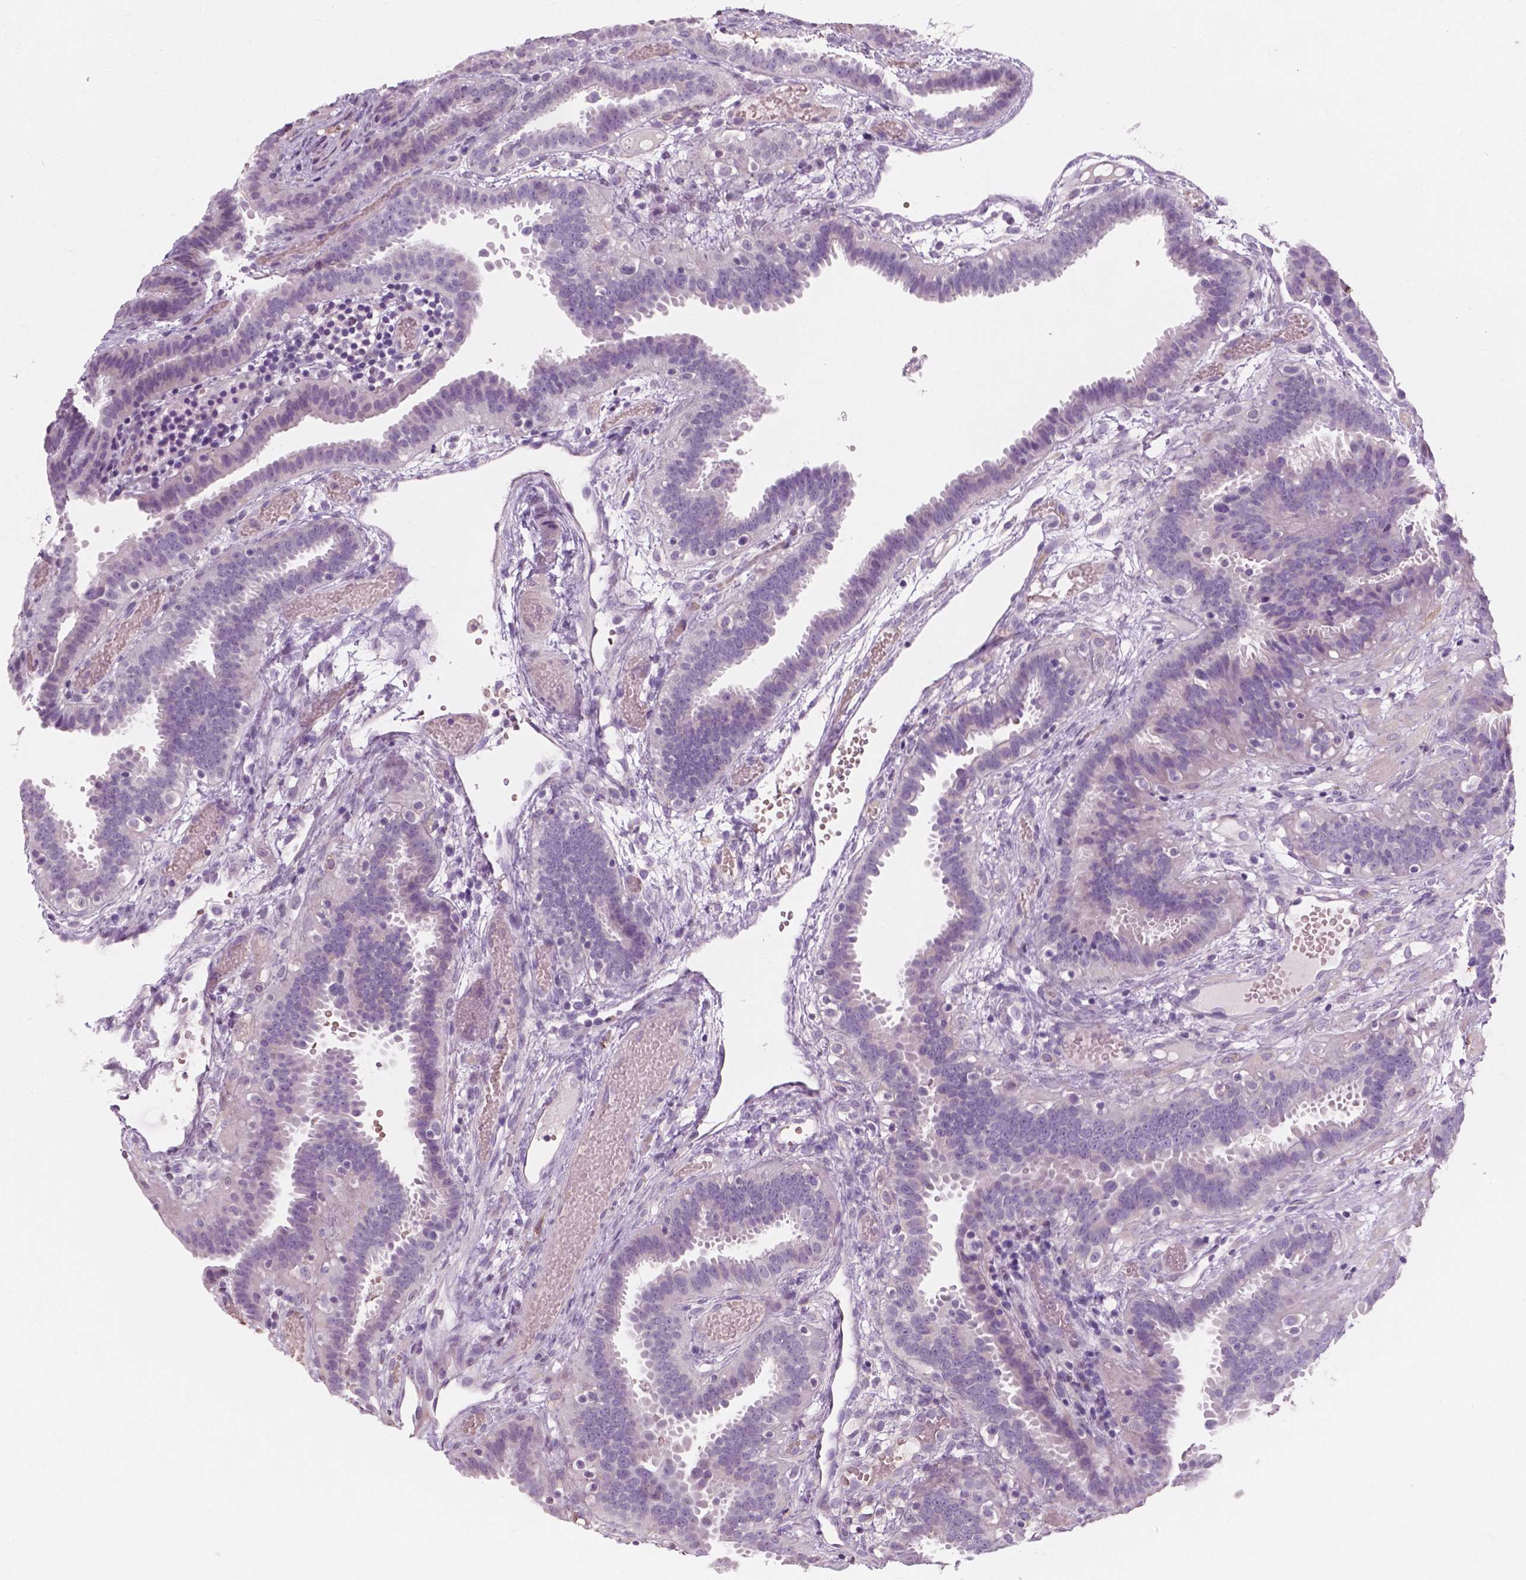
{"staining": {"intensity": "negative", "quantity": "none", "location": "none"}, "tissue": "fallopian tube", "cell_type": "Glandular cells", "image_type": "normal", "snomed": [{"axis": "morphology", "description": "Normal tissue, NOS"}, {"axis": "topography", "description": "Fallopian tube"}], "caption": "A micrograph of fallopian tube stained for a protein shows no brown staining in glandular cells. (DAB IHC, high magnification).", "gene": "AWAT1", "patient": {"sex": "female", "age": 37}}